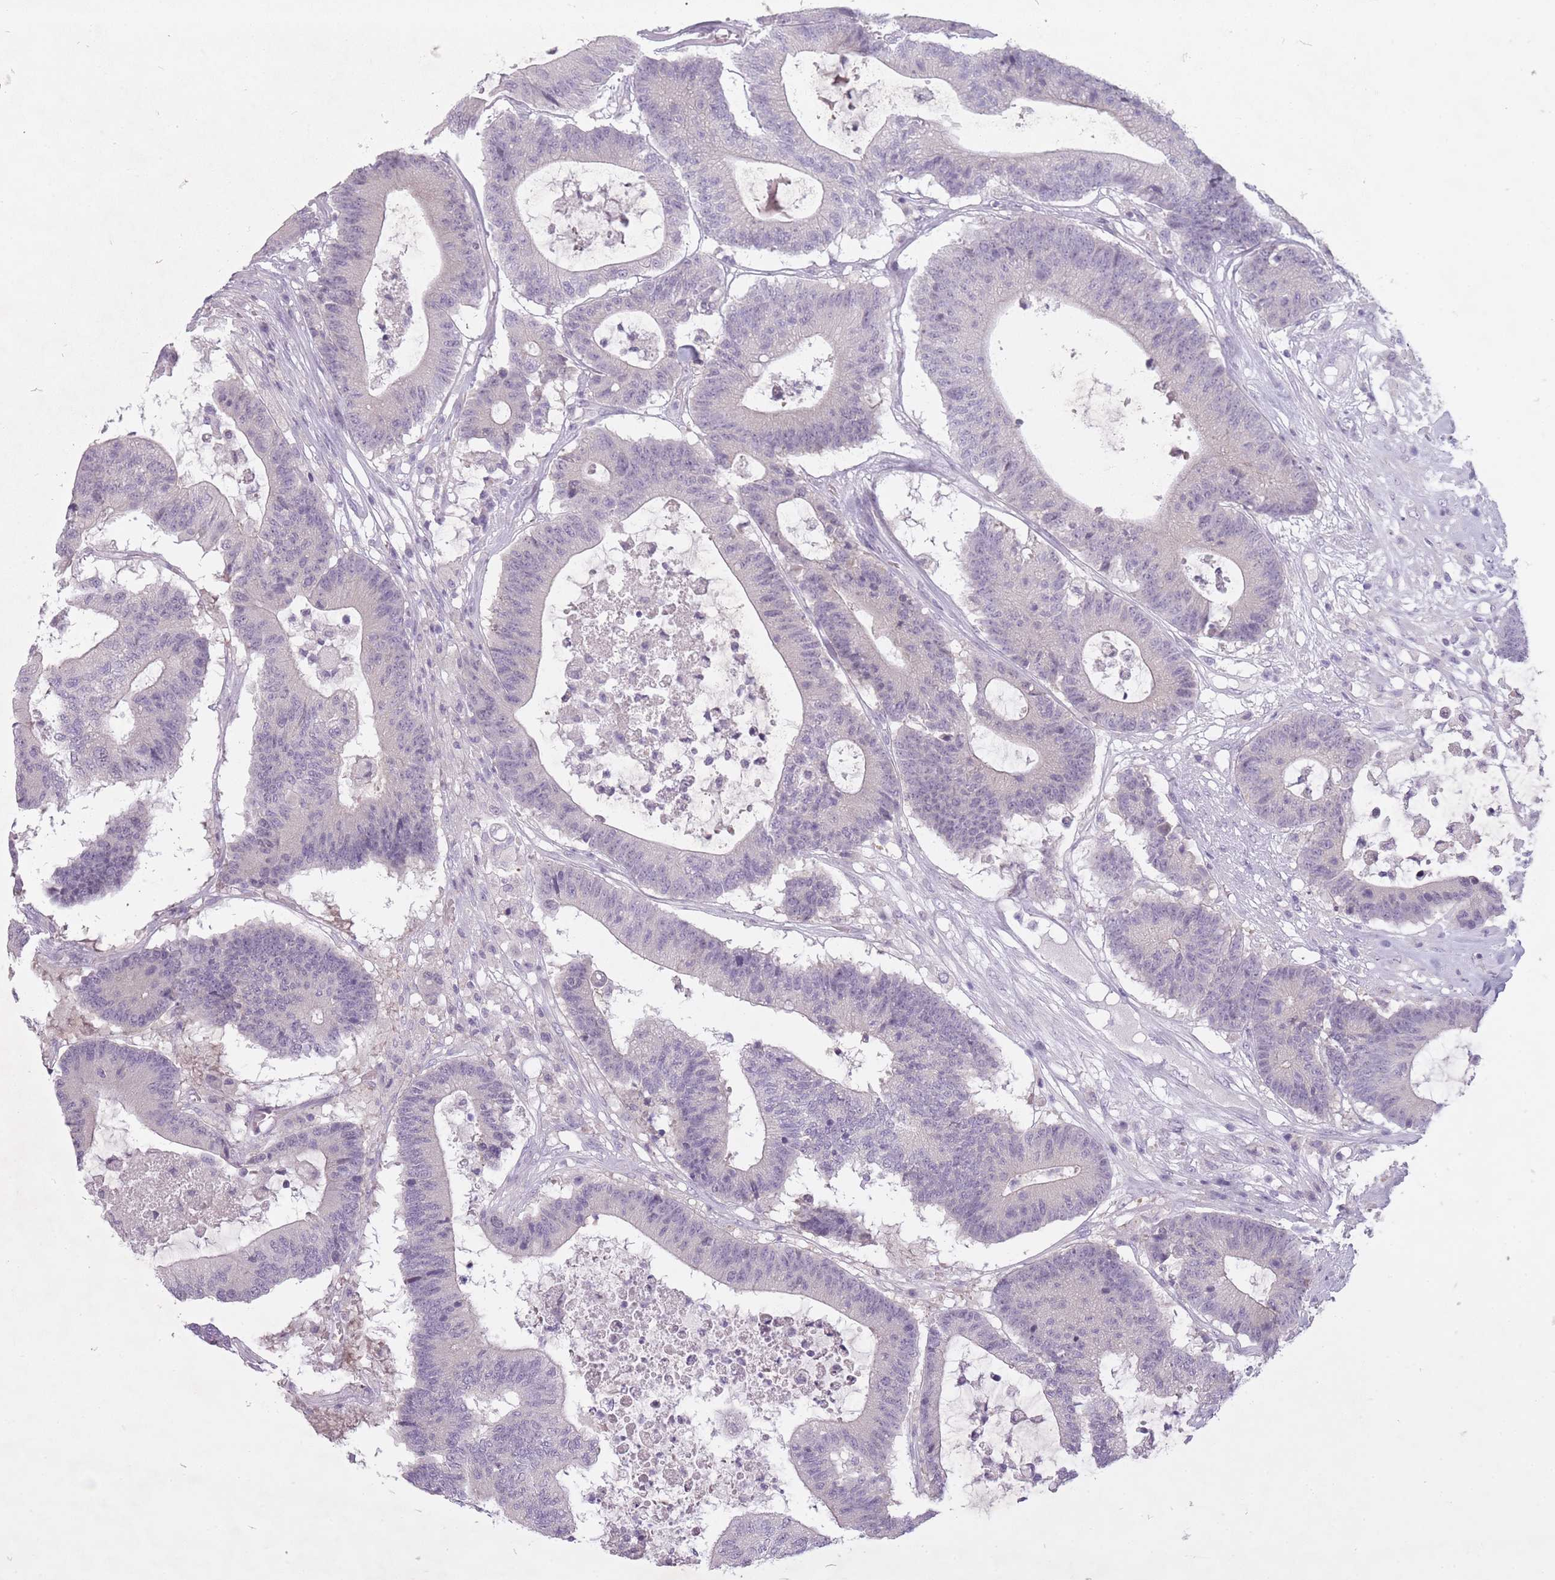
{"staining": {"intensity": "negative", "quantity": "none", "location": "none"}, "tissue": "colorectal cancer", "cell_type": "Tumor cells", "image_type": "cancer", "snomed": [{"axis": "morphology", "description": "Adenocarcinoma, NOS"}, {"axis": "topography", "description": "Colon"}], "caption": "Colorectal cancer stained for a protein using immunohistochemistry demonstrates no positivity tumor cells.", "gene": "FAM43B", "patient": {"sex": "female", "age": 84}}